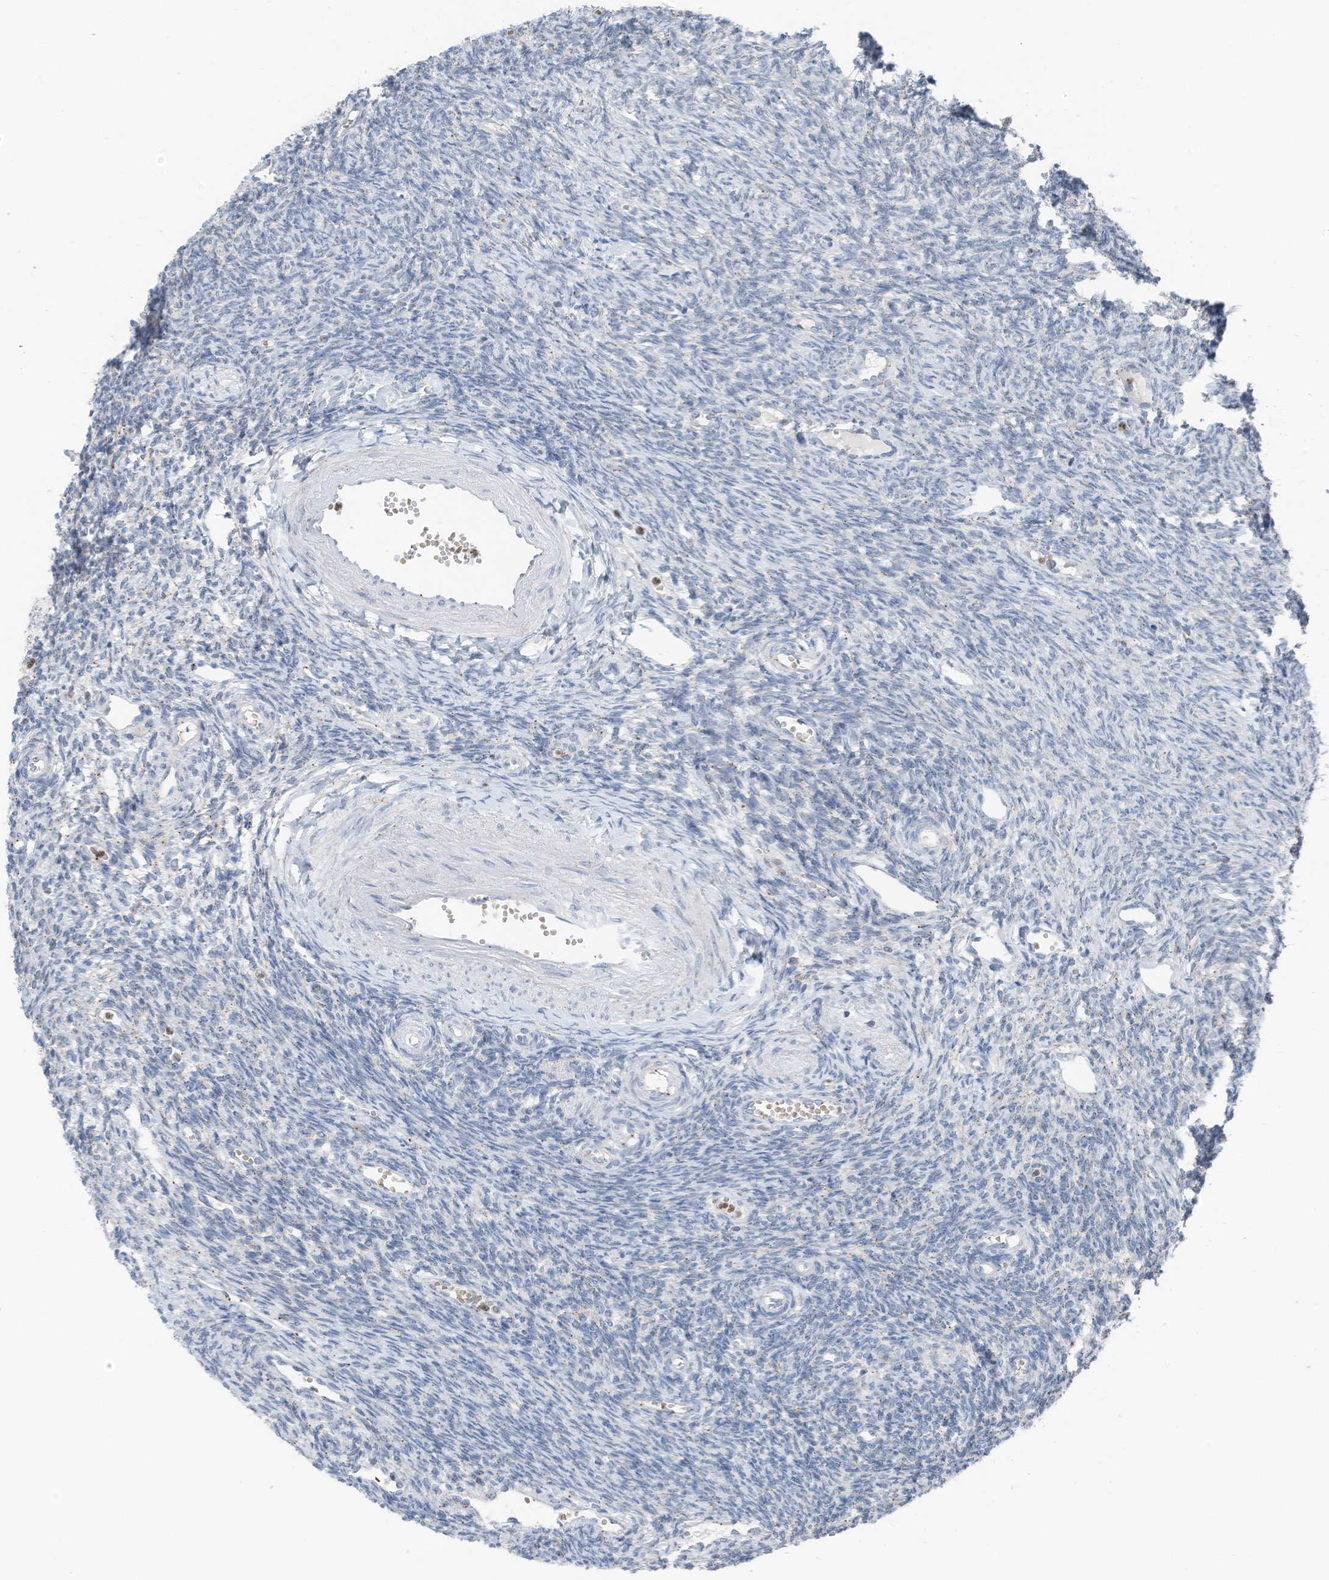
{"staining": {"intensity": "negative", "quantity": "none", "location": "none"}, "tissue": "ovary", "cell_type": "Follicle cells", "image_type": "normal", "snomed": [{"axis": "morphology", "description": "Normal tissue, NOS"}, {"axis": "morphology", "description": "Cyst, NOS"}, {"axis": "topography", "description": "Ovary"}], "caption": "Ovary was stained to show a protein in brown. There is no significant expression in follicle cells. Nuclei are stained in blue.", "gene": "CHMP2B", "patient": {"sex": "female", "age": 33}}